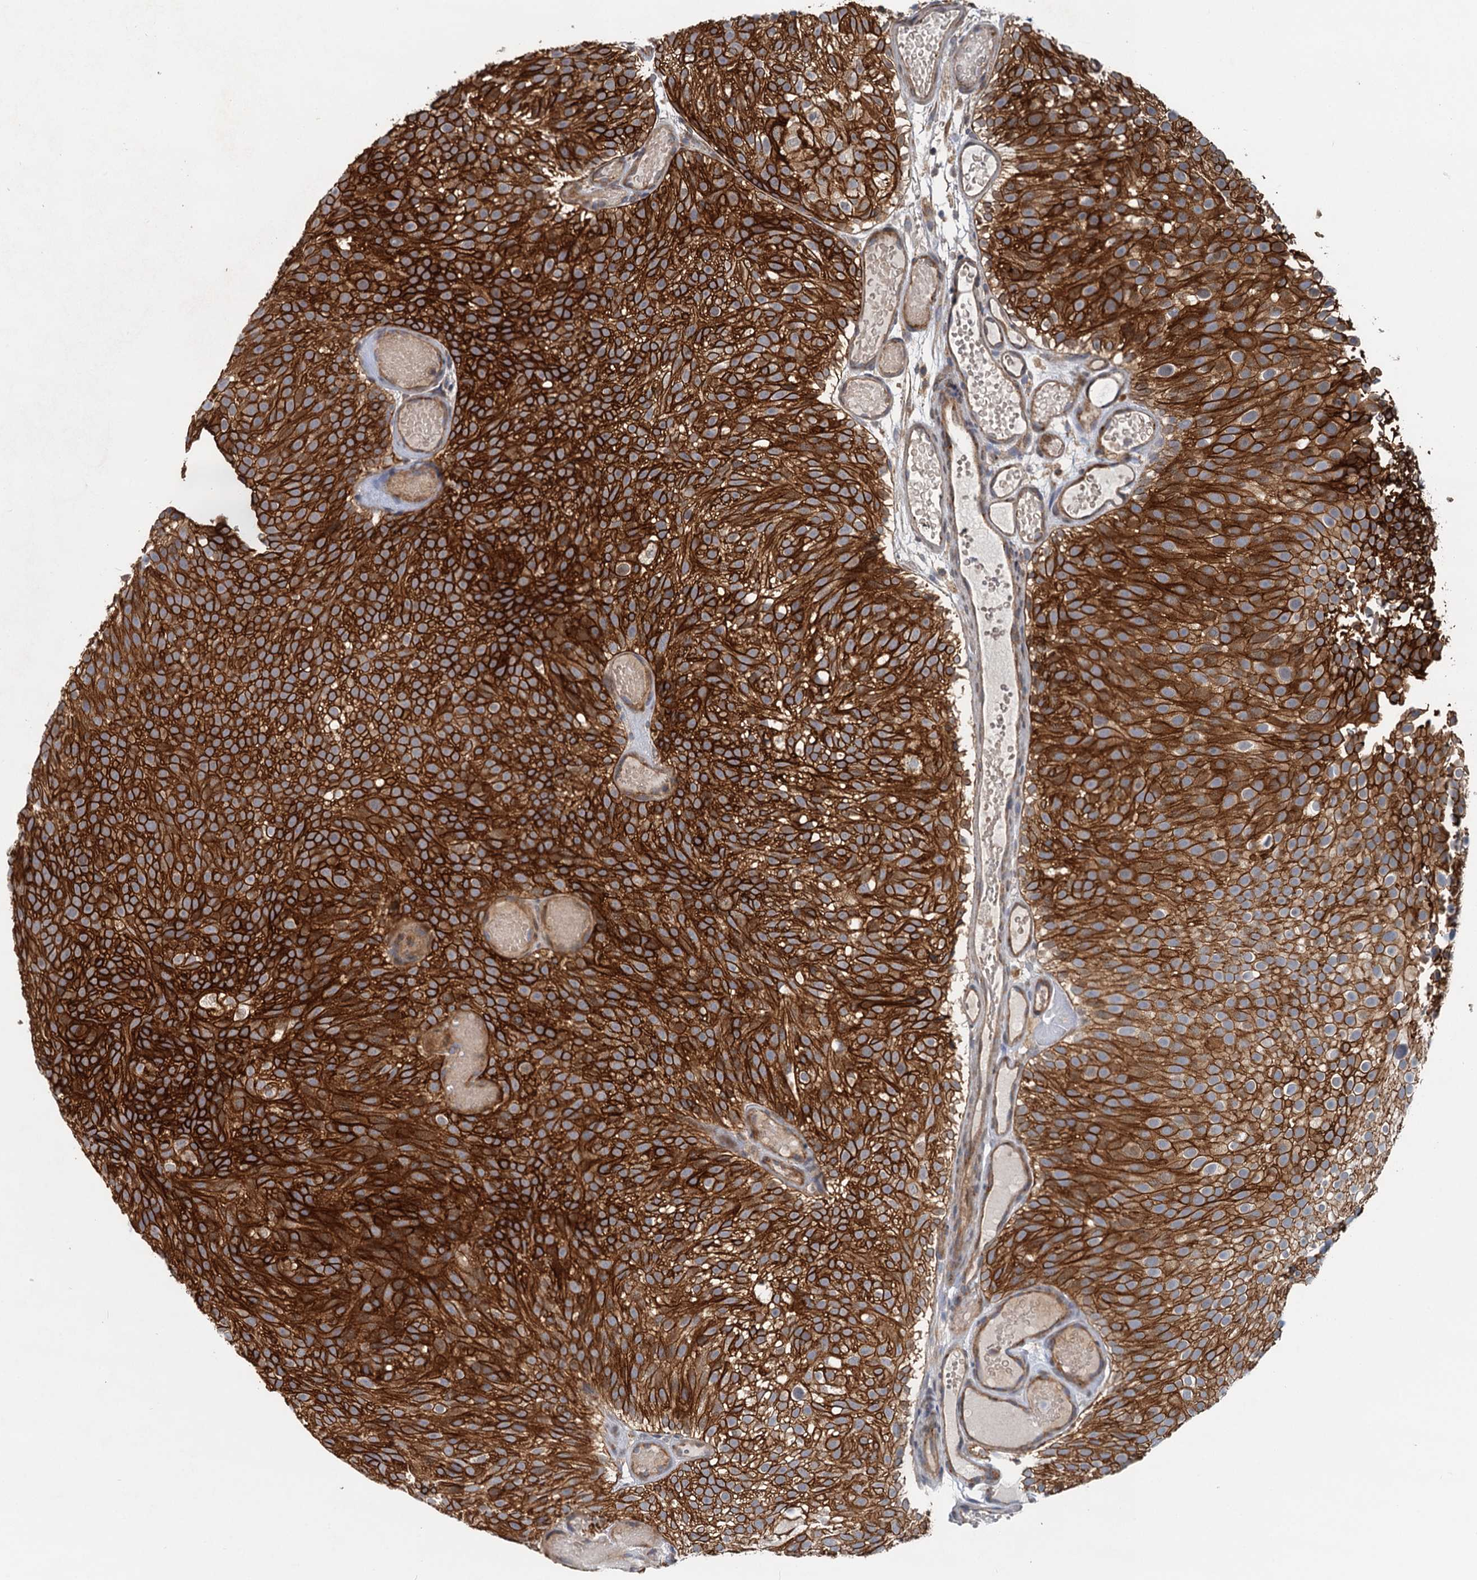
{"staining": {"intensity": "strong", "quantity": ">75%", "location": "cytoplasmic/membranous"}, "tissue": "urothelial cancer", "cell_type": "Tumor cells", "image_type": "cancer", "snomed": [{"axis": "morphology", "description": "Urothelial carcinoma, Low grade"}, {"axis": "topography", "description": "Urinary bladder"}], "caption": "The micrograph displays staining of urothelial cancer, revealing strong cytoplasmic/membranous protein positivity (brown color) within tumor cells.", "gene": "LRRK2", "patient": {"sex": "male", "age": 78}}